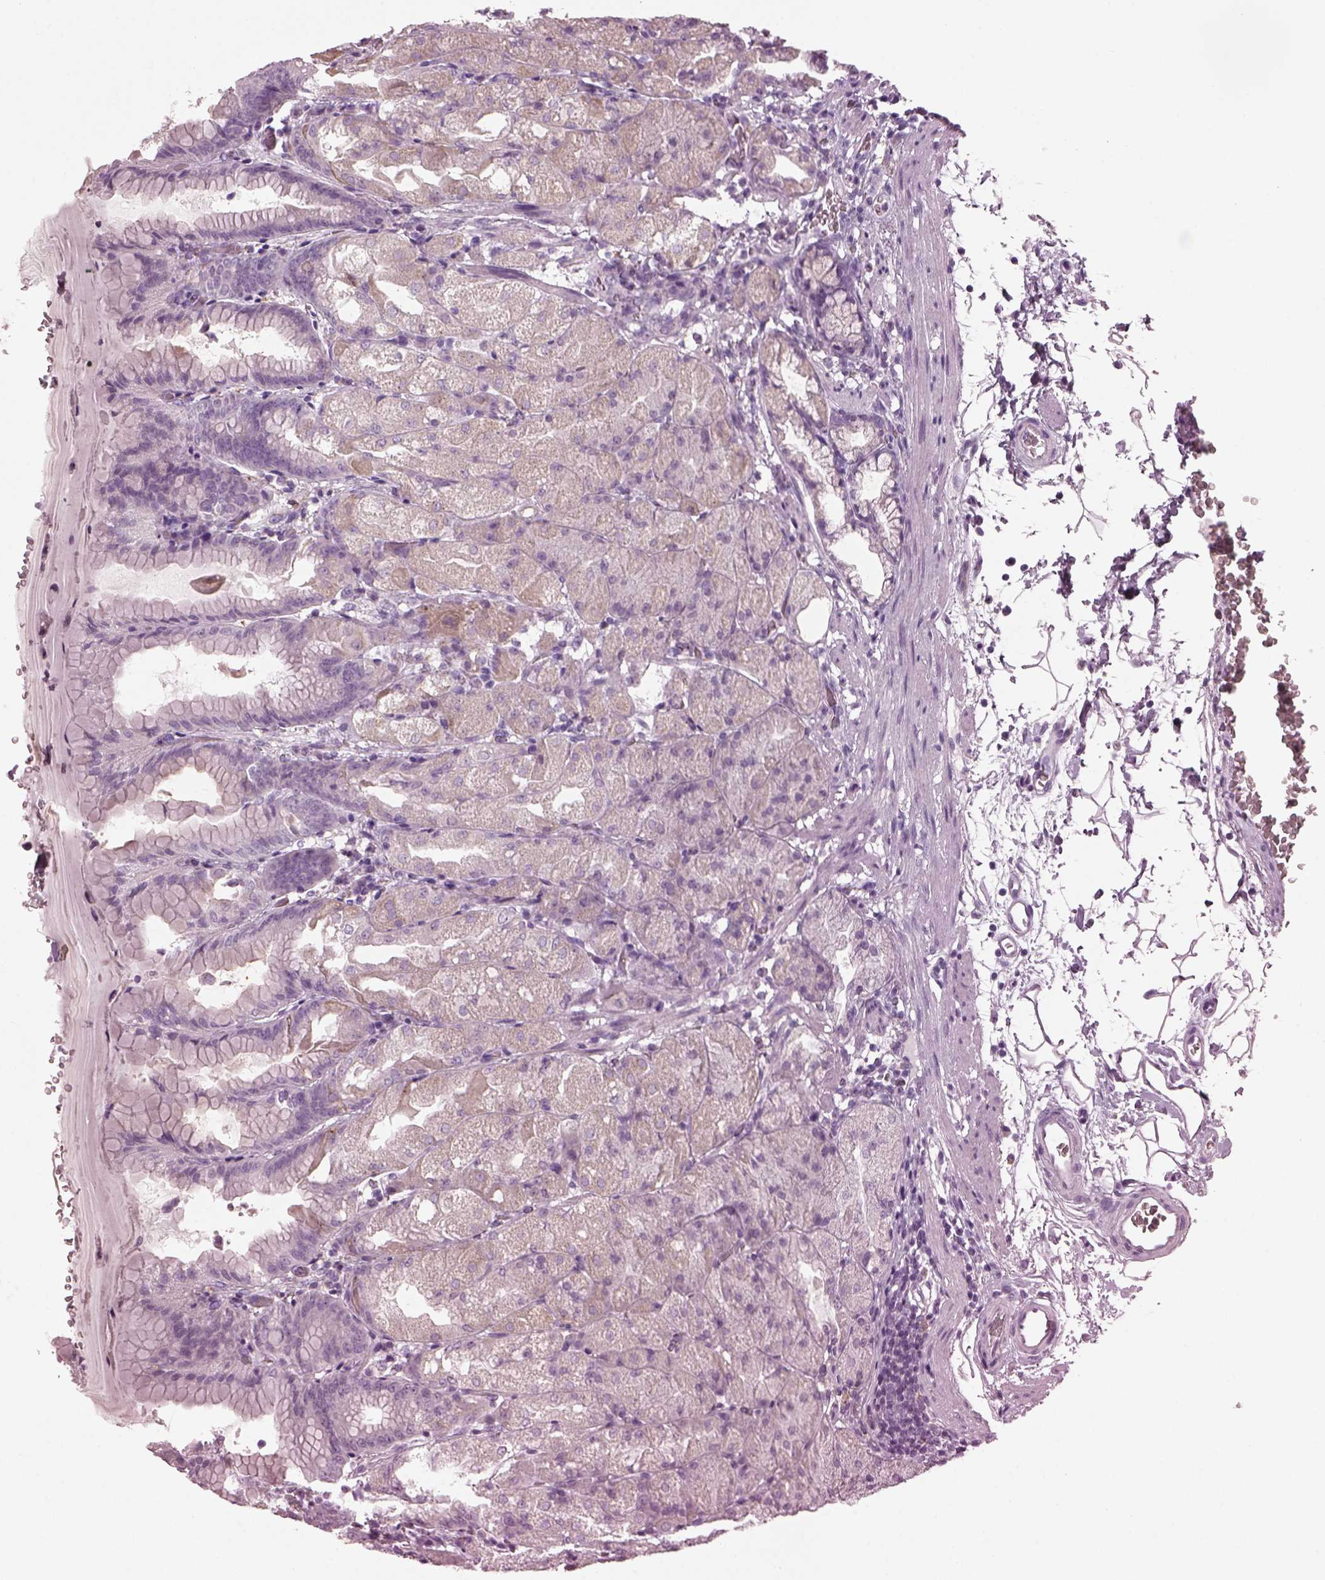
{"staining": {"intensity": "negative", "quantity": "none", "location": "none"}, "tissue": "stomach", "cell_type": "Glandular cells", "image_type": "normal", "snomed": [{"axis": "morphology", "description": "Normal tissue, NOS"}, {"axis": "topography", "description": "Stomach, upper"}, {"axis": "topography", "description": "Stomach"}, {"axis": "topography", "description": "Stomach, lower"}], "caption": "A photomicrograph of stomach stained for a protein demonstrates no brown staining in glandular cells. (DAB (3,3'-diaminobenzidine) immunohistochemistry visualized using brightfield microscopy, high magnification).", "gene": "TMEM231", "patient": {"sex": "male", "age": 62}}